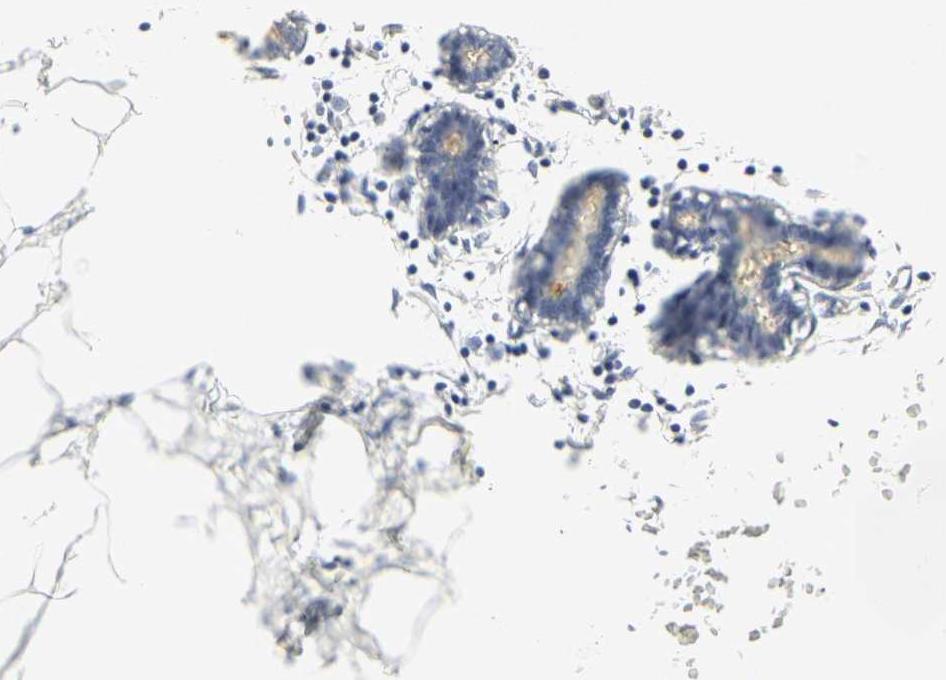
{"staining": {"intensity": "negative", "quantity": "none", "location": "none"}, "tissue": "breast", "cell_type": "Adipocytes", "image_type": "normal", "snomed": [{"axis": "morphology", "description": "Normal tissue, NOS"}, {"axis": "topography", "description": "Breast"}], "caption": "This is an IHC histopathology image of unremarkable breast. There is no staining in adipocytes.", "gene": "CEACAM5", "patient": {"sex": "female", "age": 27}}